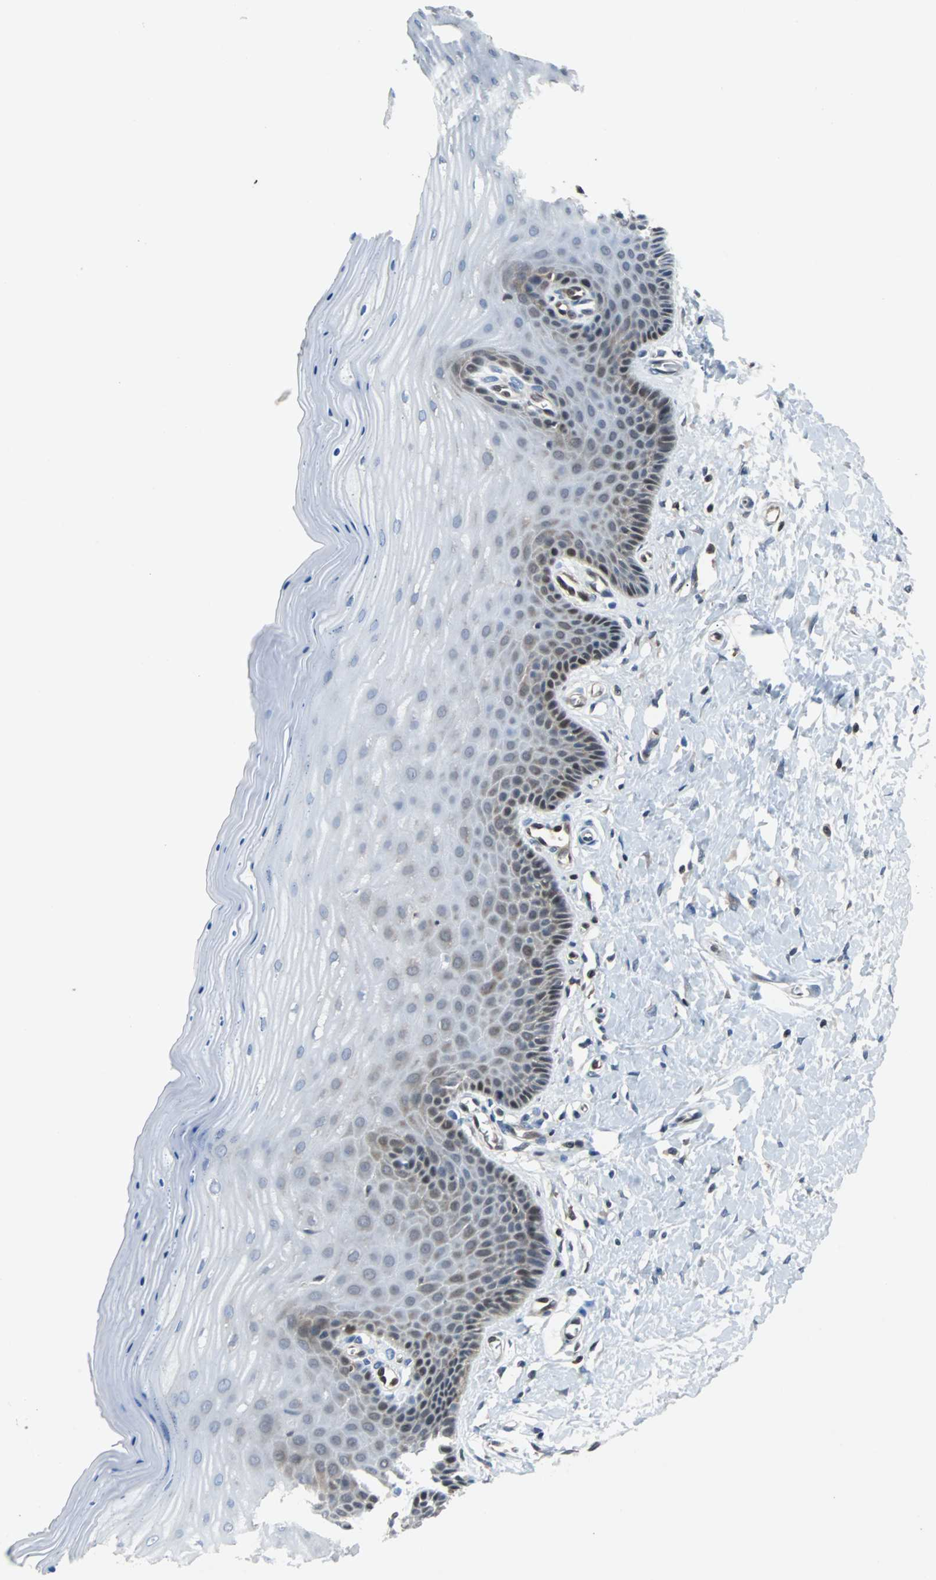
{"staining": {"intensity": "moderate", "quantity": ">75%", "location": "cytoplasmic/membranous,nuclear"}, "tissue": "cervix", "cell_type": "Glandular cells", "image_type": "normal", "snomed": [{"axis": "morphology", "description": "Normal tissue, NOS"}, {"axis": "topography", "description": "Cervix"}], "caption": "Immunohistochemistry micrograph of normal cervix: cervix stained using immunohistochemistry exhibits medium levels of moderate protein expression localized specifically in the cytoplasmic/membranous,nuclear of glandular cells, appearing as a cytoplasmic/membranous,nuclear brown color.", "gene": "MAP2K6", "patient": {"sex": "female", "age": 55}}